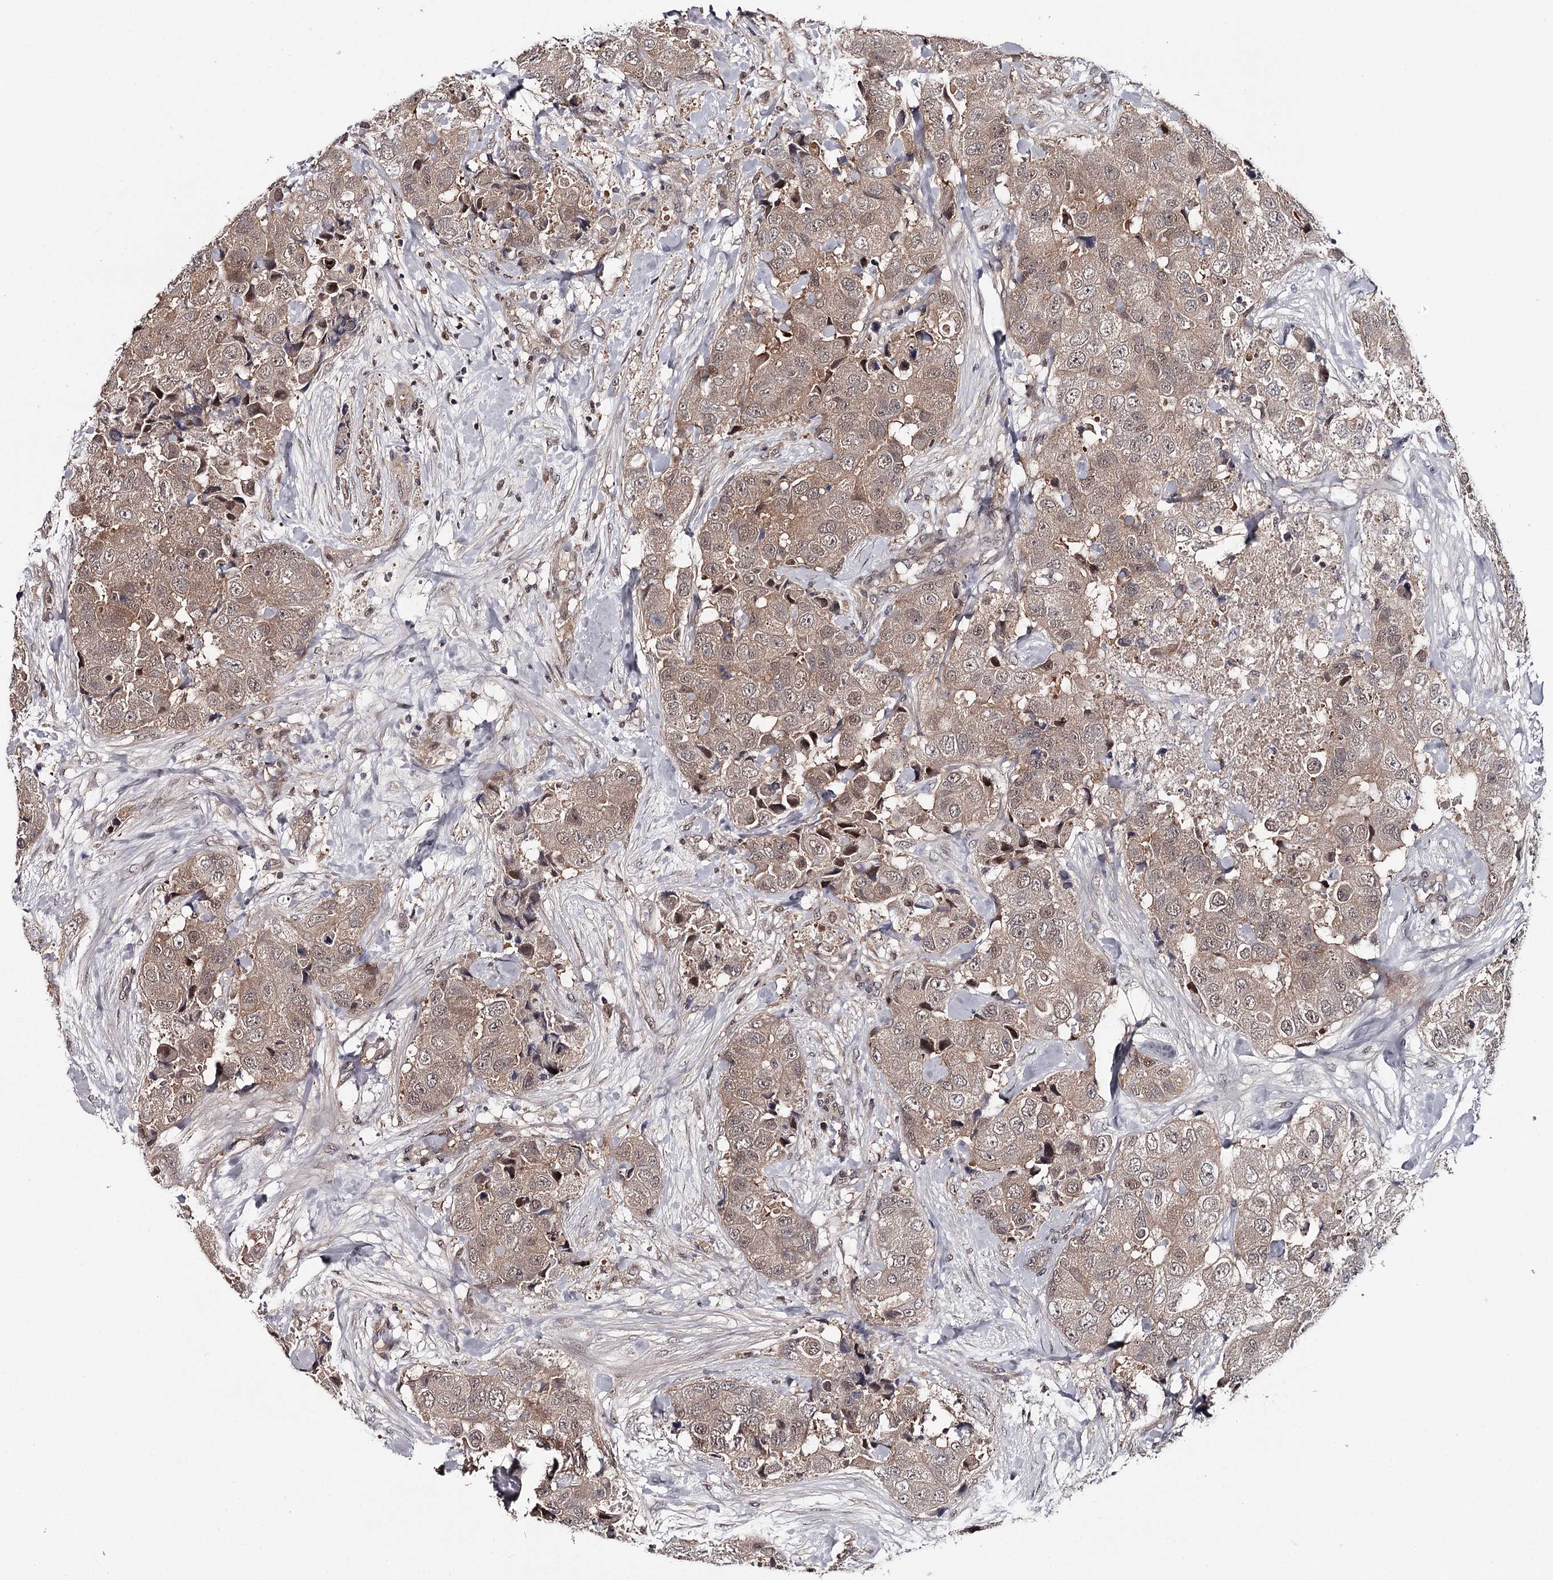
{"staining": {"intensity": "weak", "quantity": ">75%", "location": "cytoplasmic/membranous,nuclear"}, "tissue": "breast cancer", "cell_type": "Tumor cells", "image_type": "cancer", "snomed": [{"axis": "morphology", "description": "Duct carcinoma"}, {"axis": "topography", "description": "Breast"}], "caption": "Brown immunohistochemical staining in invasive ductal carcinoma (breast) reveals weak cytoplasmic/membranous and nuclear staining in approximately >75% of tumor cells.", "gene": "GTSF1", "patient": {"sex": "female", "age": 62}}